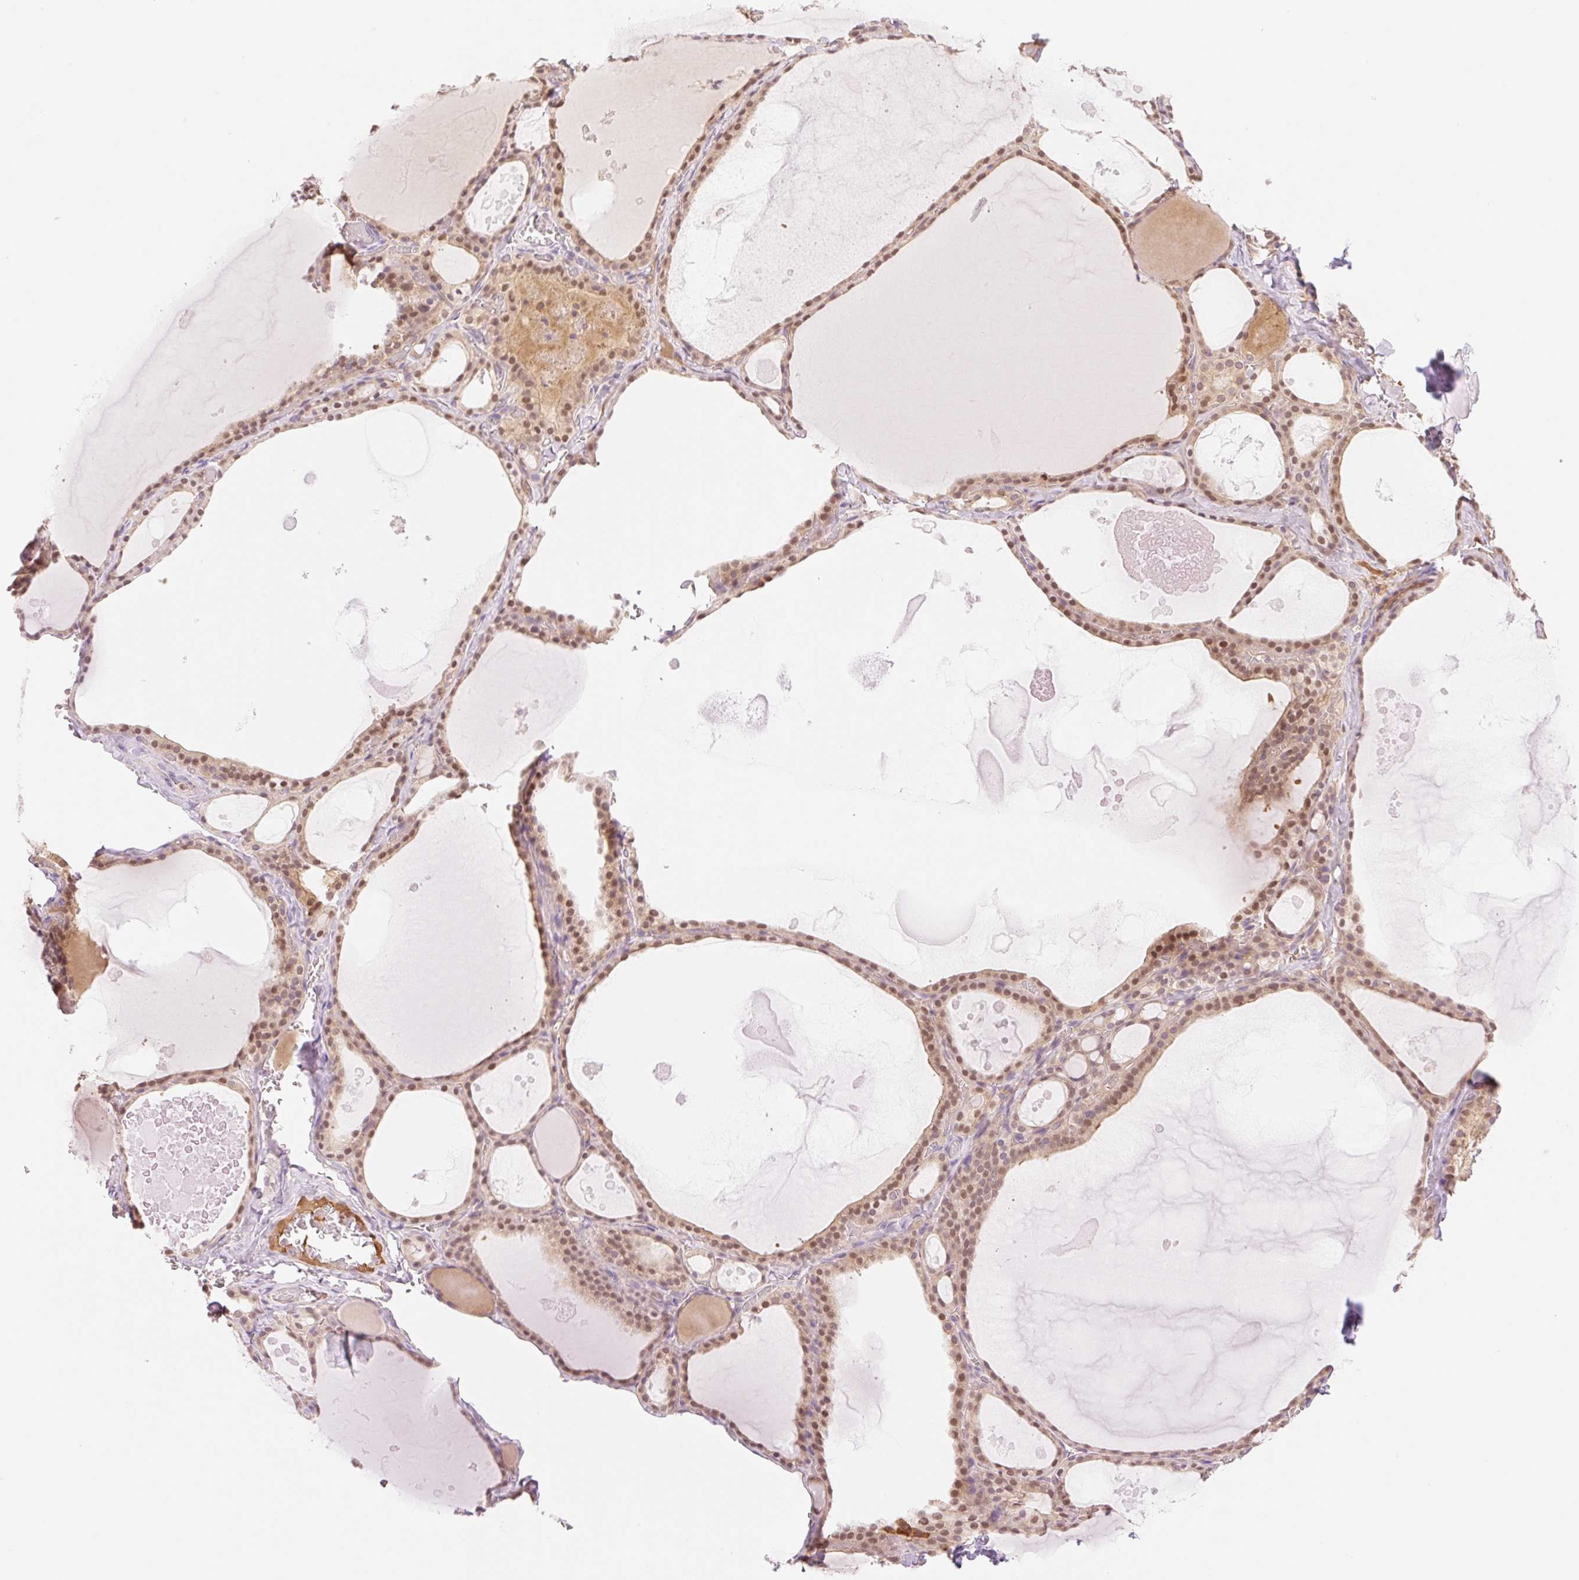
{"staining": {"intensity": "moderate", "quantity": ">75%", "location": "nuclear"}, "tissue": "thyroid gland", "cell_type": "Glandular cells", "image_type": "normal", "snomed": [{"axis": "morphology", "description": "Normal tissue, NOS"}, {"axis": "topography", "description": "Thyroid gland"}], "caption": "Brown immunohistochemical staining in unremarkable human thyroid gland demonstrates moderate nuclear positivity in about >75% of glandular cells.", "gene": "HEBP1", "patient": {"sex": "male", "age": 56}}